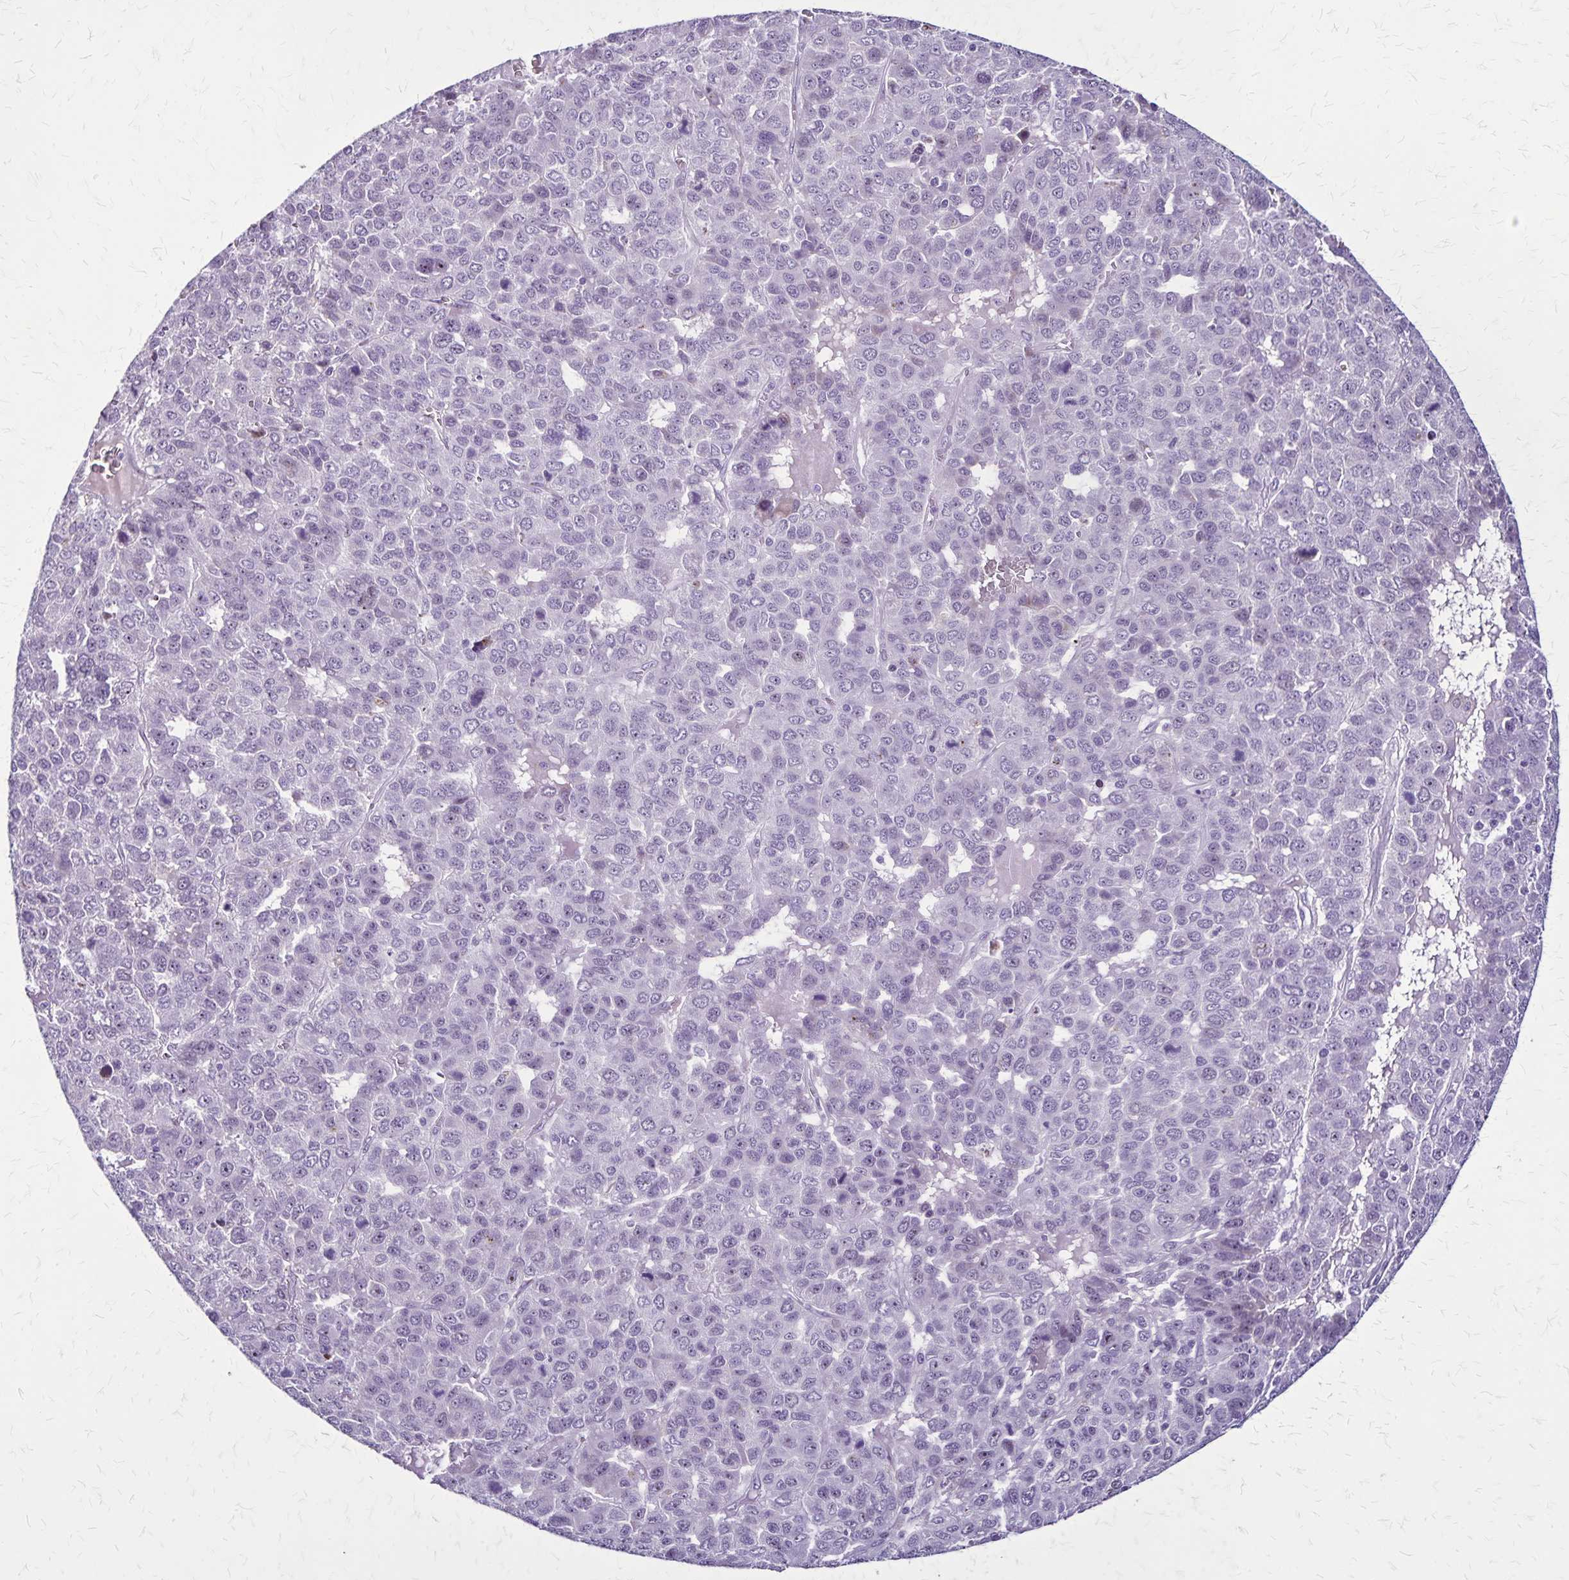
{"staining": {"intensity": "negative", "quantity": "none", "location": "none"}, "tissue": "liver cancer", "cell_type": "Tumor cells", "image_type": "cancer", "snomed": [{"axis": "morphology", "description": "Carcinoma, Hepatocellular, NOS"}, {"axis": "topography", "description": "Liver"}], "caption": "An immunohistochemistry micrograph of hepatocellular carcinoma (liver) is shown. There is no staining in tumor cells of hepatocellular carcinoma (liver).", "gene": "OR51B5", "patient": {"sex": "male", "age": 69}}